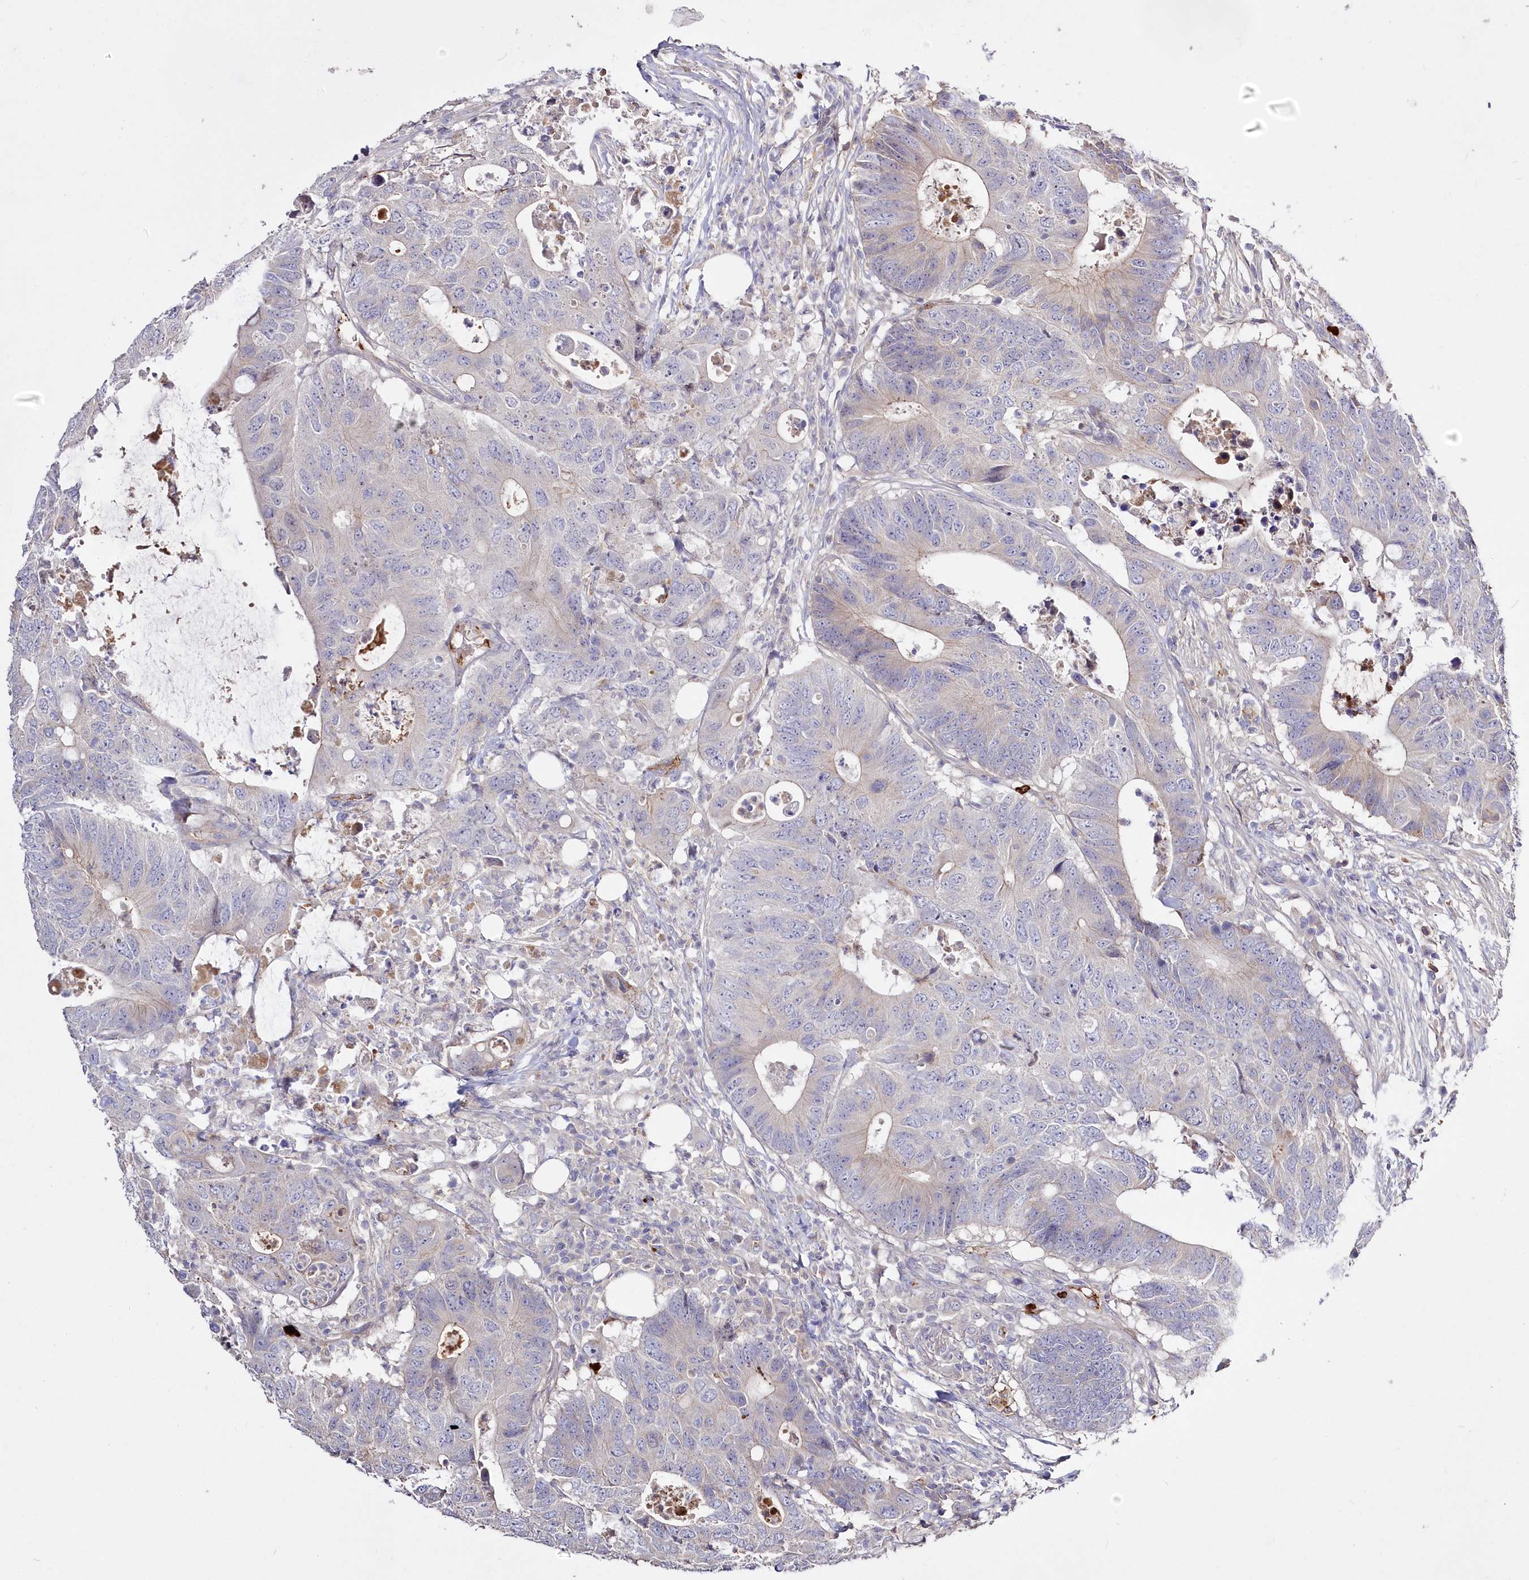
{"staining": {"intensity": "negative", "quantity": "none", "location": "none"}, "tissue": "colorectal cancer", "cell_type": "Tumor cells", "image_type": "cancer", "snomed": [{"axis": "morphology", "description": "Adenocarcinoma, NOS"}, {"axis": "topography", "description": "Colon"}], "caption": "DAB (3,3'-diaminobenzidine) immunohistochemical staining of human colorectal cancer (adenocarcinoma) demonstrates no significant positivity in tumor cells.", "gene": "WBP1L", "patient": {"sex": "male", "age": 71}}